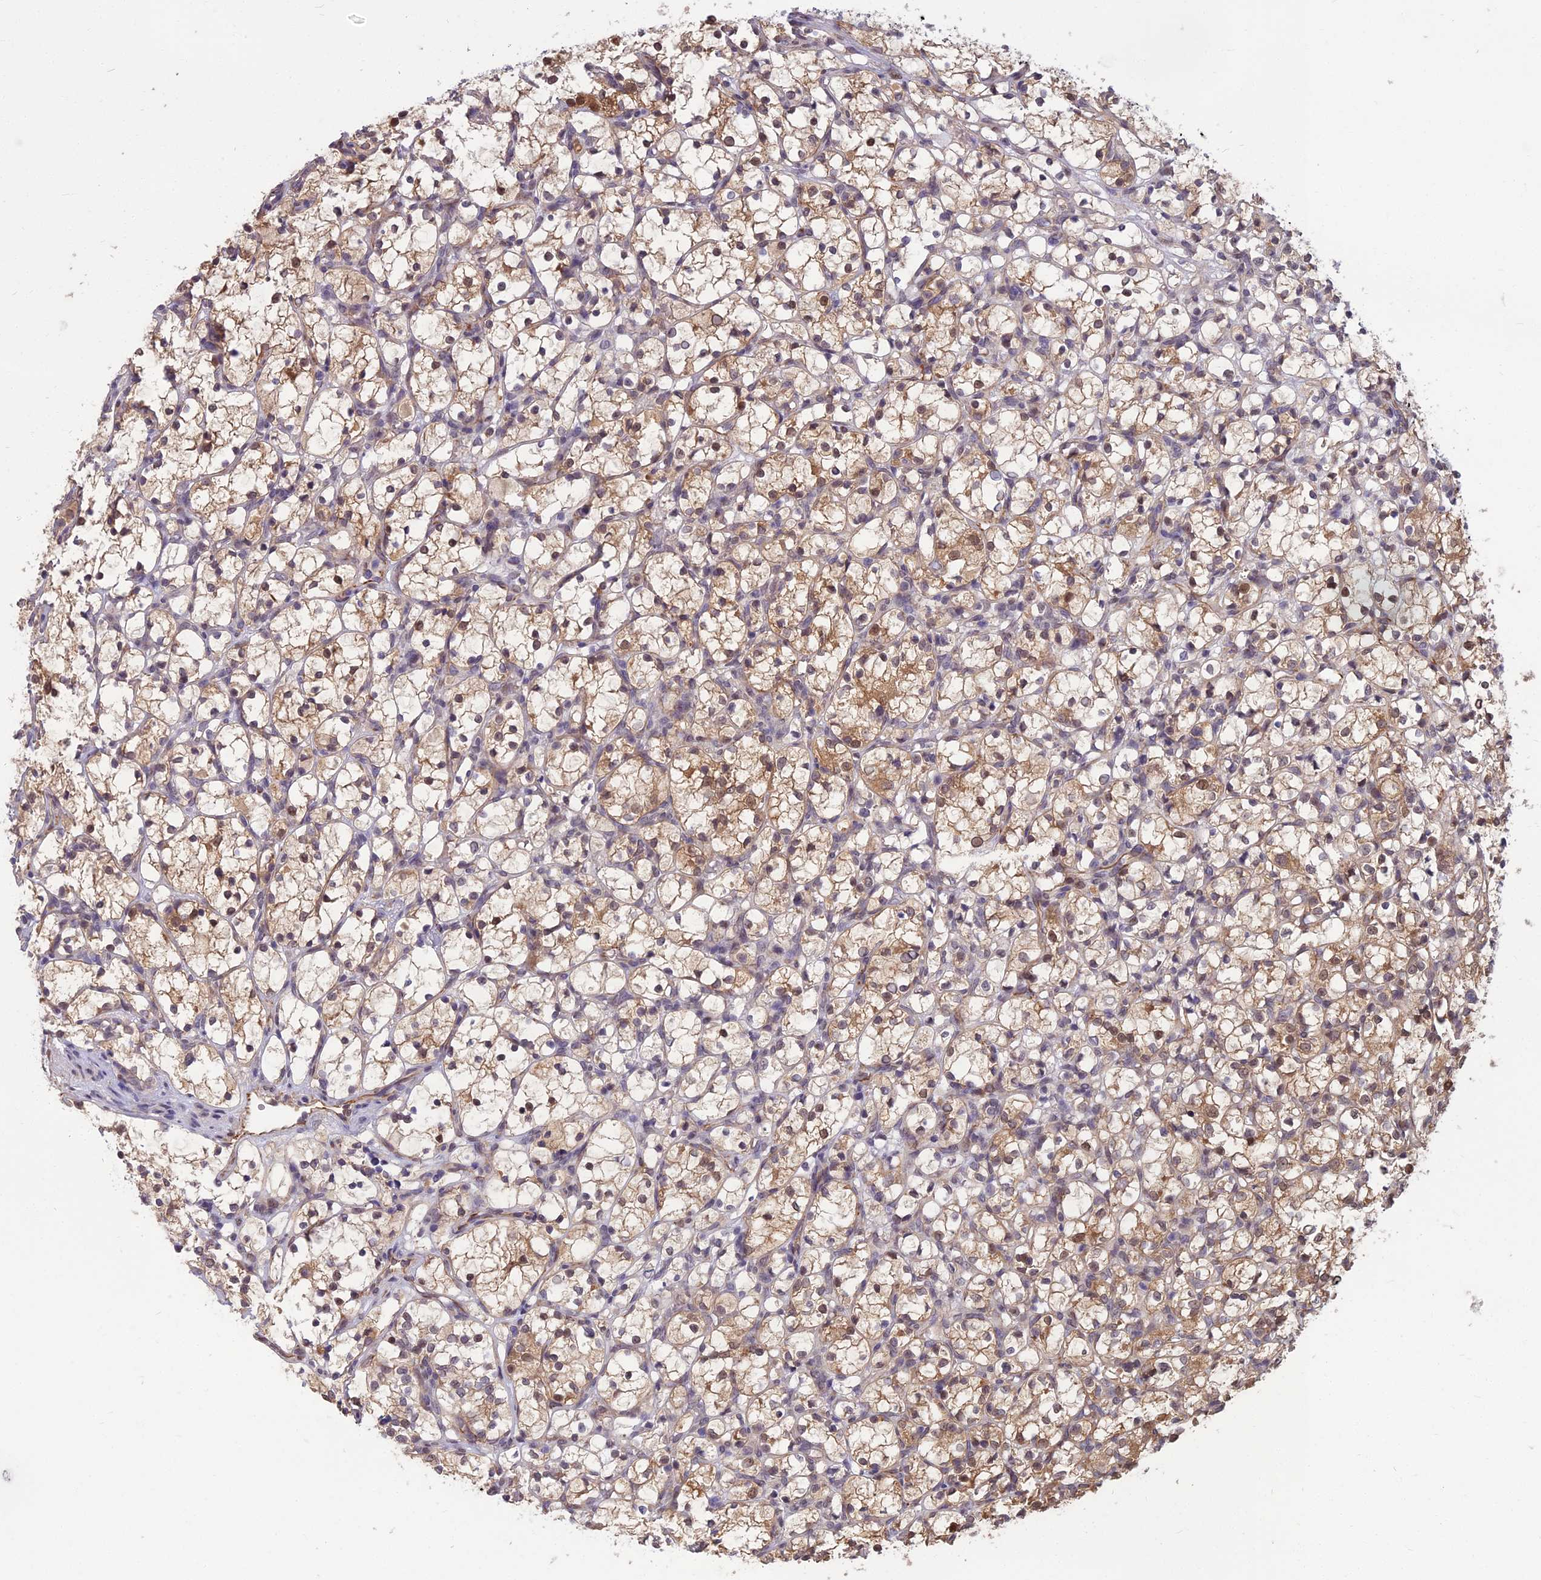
{"staining": {"intensity": "moderate", "quantity": "25%-75%", "location": "cytoplasmic/membranous,nuclear"}, "tissue": "renal cancer", "cell_type": "Tumor cells", "image_type": "cancer", "snomed": [{"axis": "morphology", "description": "Adenocarcinoma, NOS"}, {"axis": "topography", "description": "Kidney"}], "caption": "DAB (3,3'-diaminobenzidine) immunohistochemical staining of adenocarcinoma (renal) demonstrates moderate cytoplasmic/membranous and nuclear protein positivity in about 25%-75% of tumor cells. (DAB IHC with brightfield microscopy, high magnification).", "gene": "NR4A3", "patient": {"sex": "female", "age": 69}}